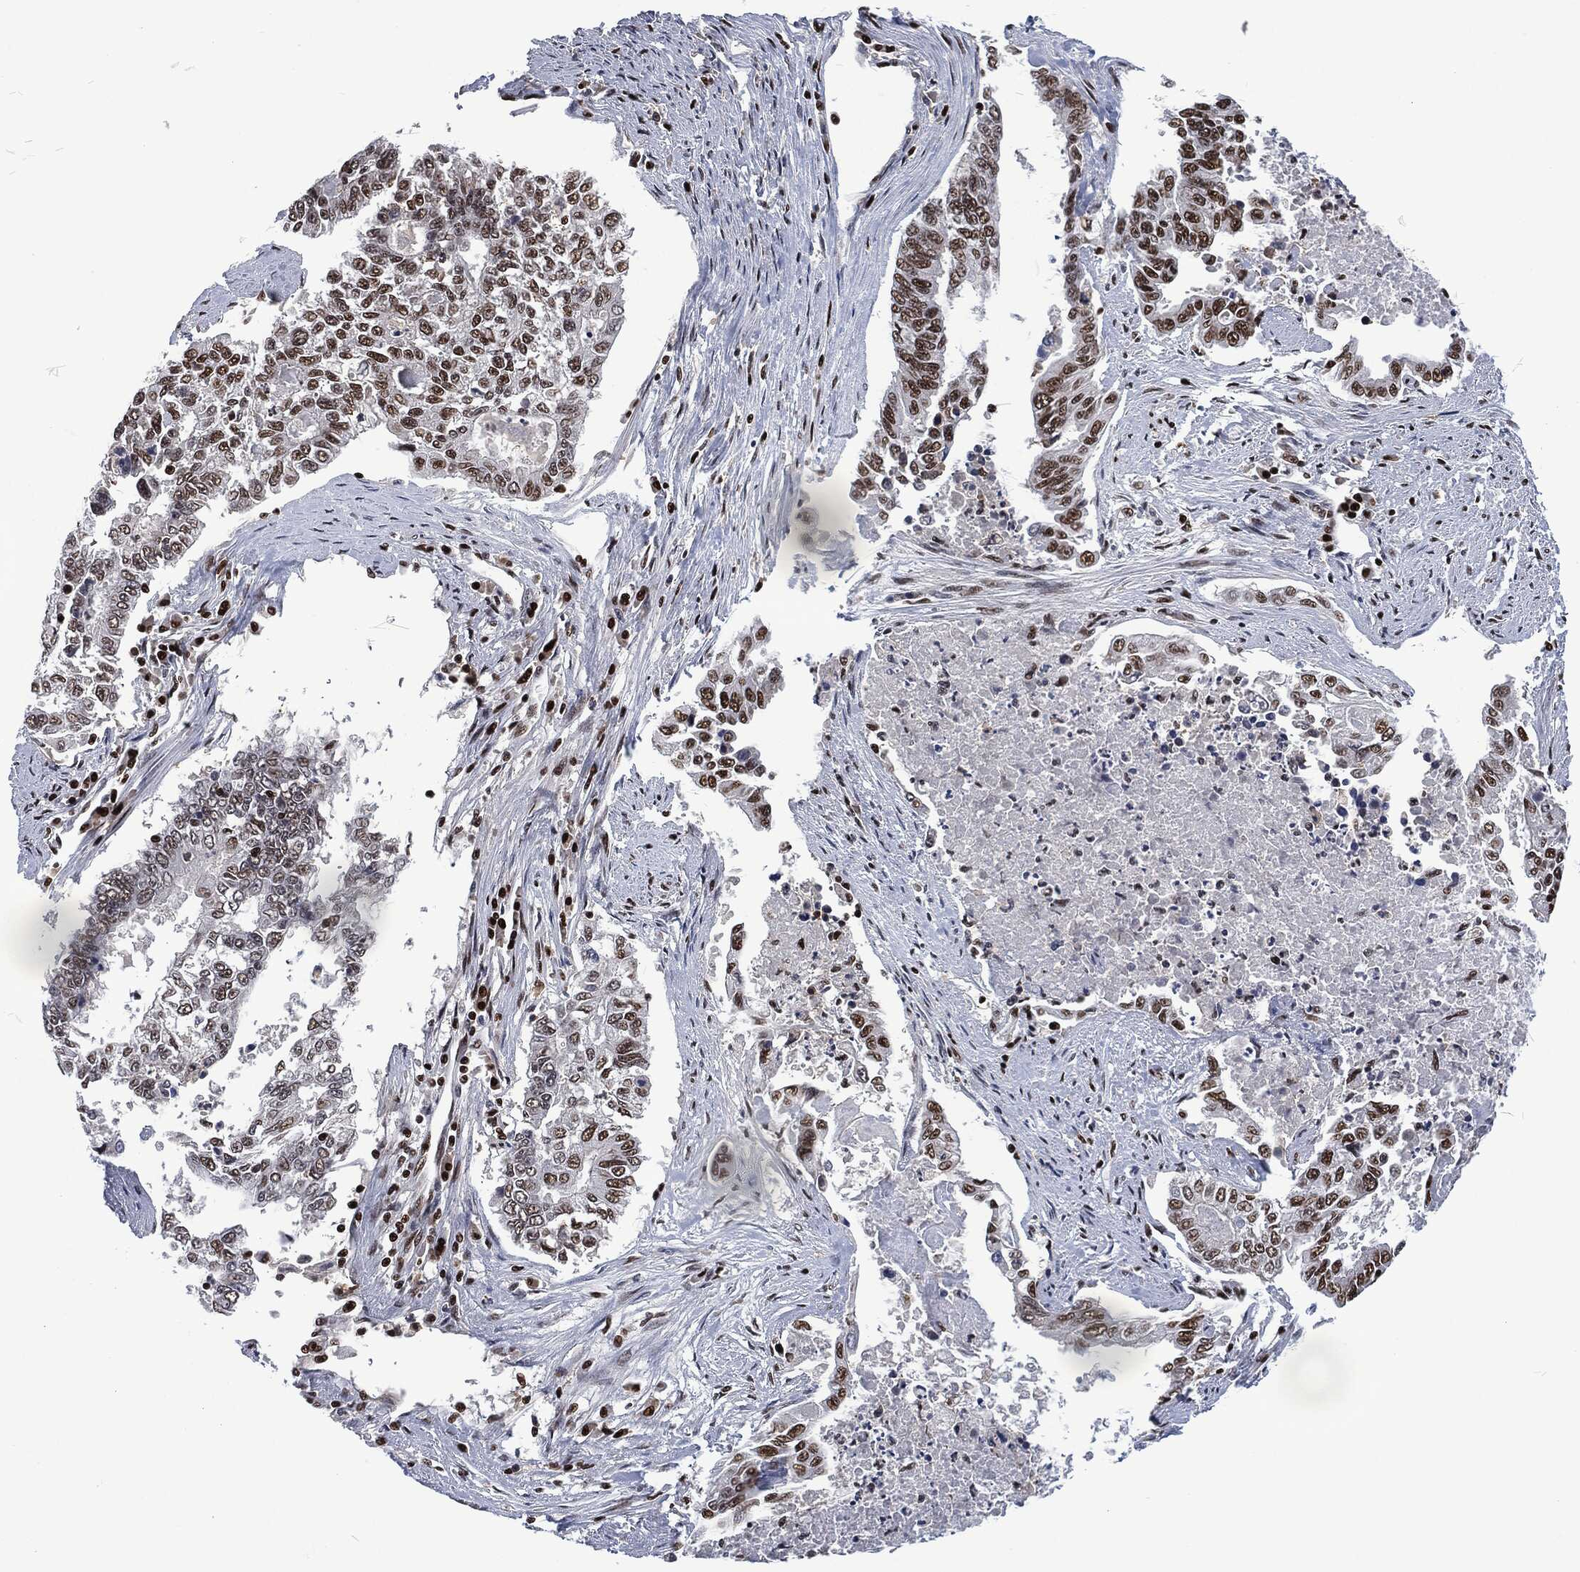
{"staining": {"intensity": "strong", "quantity": "25%-75%", "location": "nuclear"}, "tissue": "endometrial cancer", "cell_type": "Tumor cells", "image_type": "cancer", "snomed": [{"axis": "morphology", "description": "Adenocarcinoma, NOS"}, {"axis": "topography", "description": "Uterus"}], "caption": "This is a histology image of immunohistochemistry staining of endometrial adenocarcinoma, which shows strong staining in the nuclear of tumor cells.", "gene": "DCPS", "patient": {"sex": "female", "age": 59}}